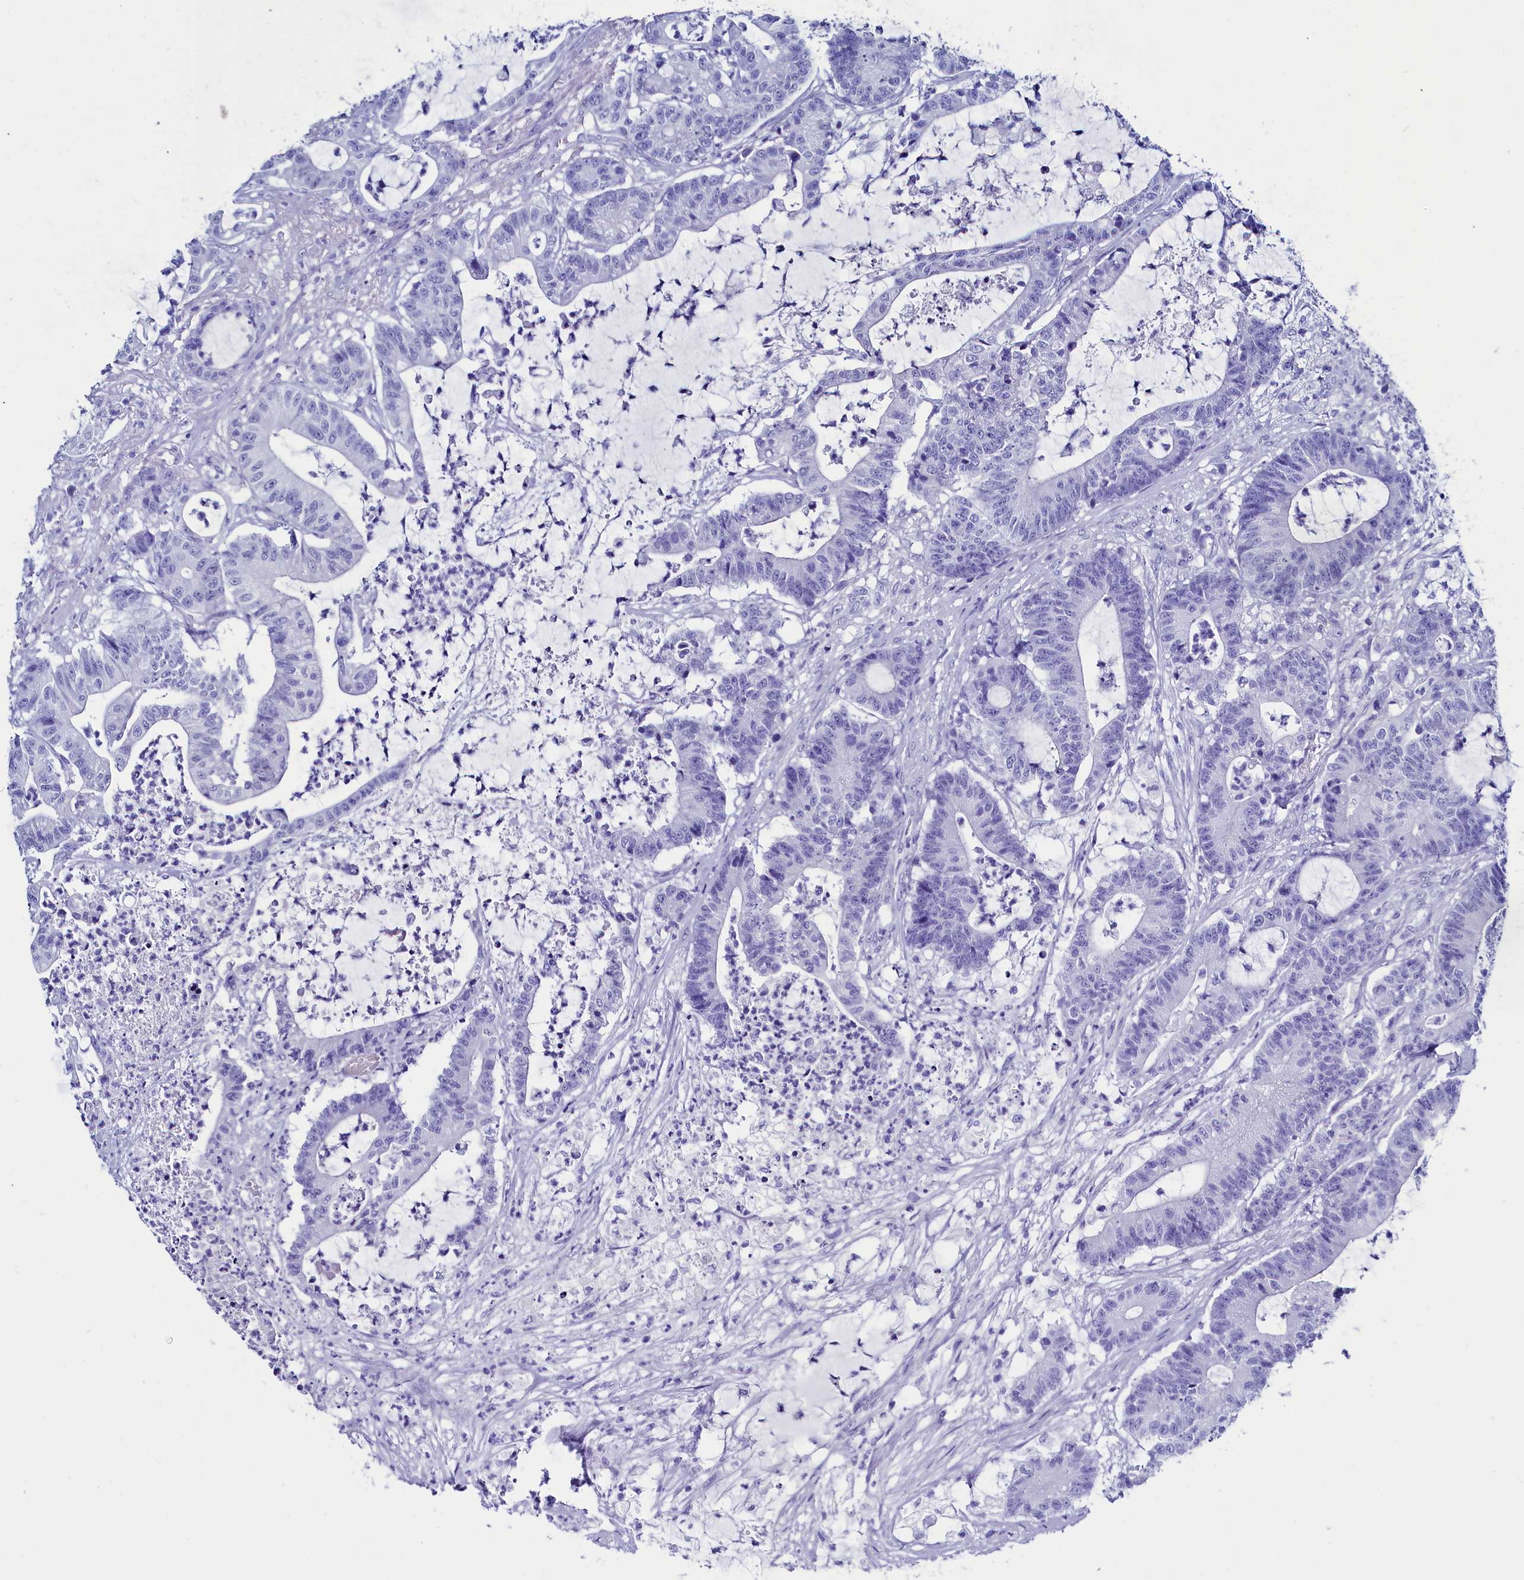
{"staining": {"intensity": "negative", "quantity": "none", "location": "none"}, "tissue": "colorectal cancer", "cell_type": "Tumor cells", "image_type": "cancer", "snomed": [{"axis": "morphology", "description": "Adenocarcinoma, NOS"}, {"axis": "topography", "description": "Colon"}], "caption": "Immunohistochemistry (IHC) of human adenocarcinoma (colorectal) demonstrates no expression in tumor cells.", "gene": "ANKRD29", "patient": {"sex": "female", "age": 84}}